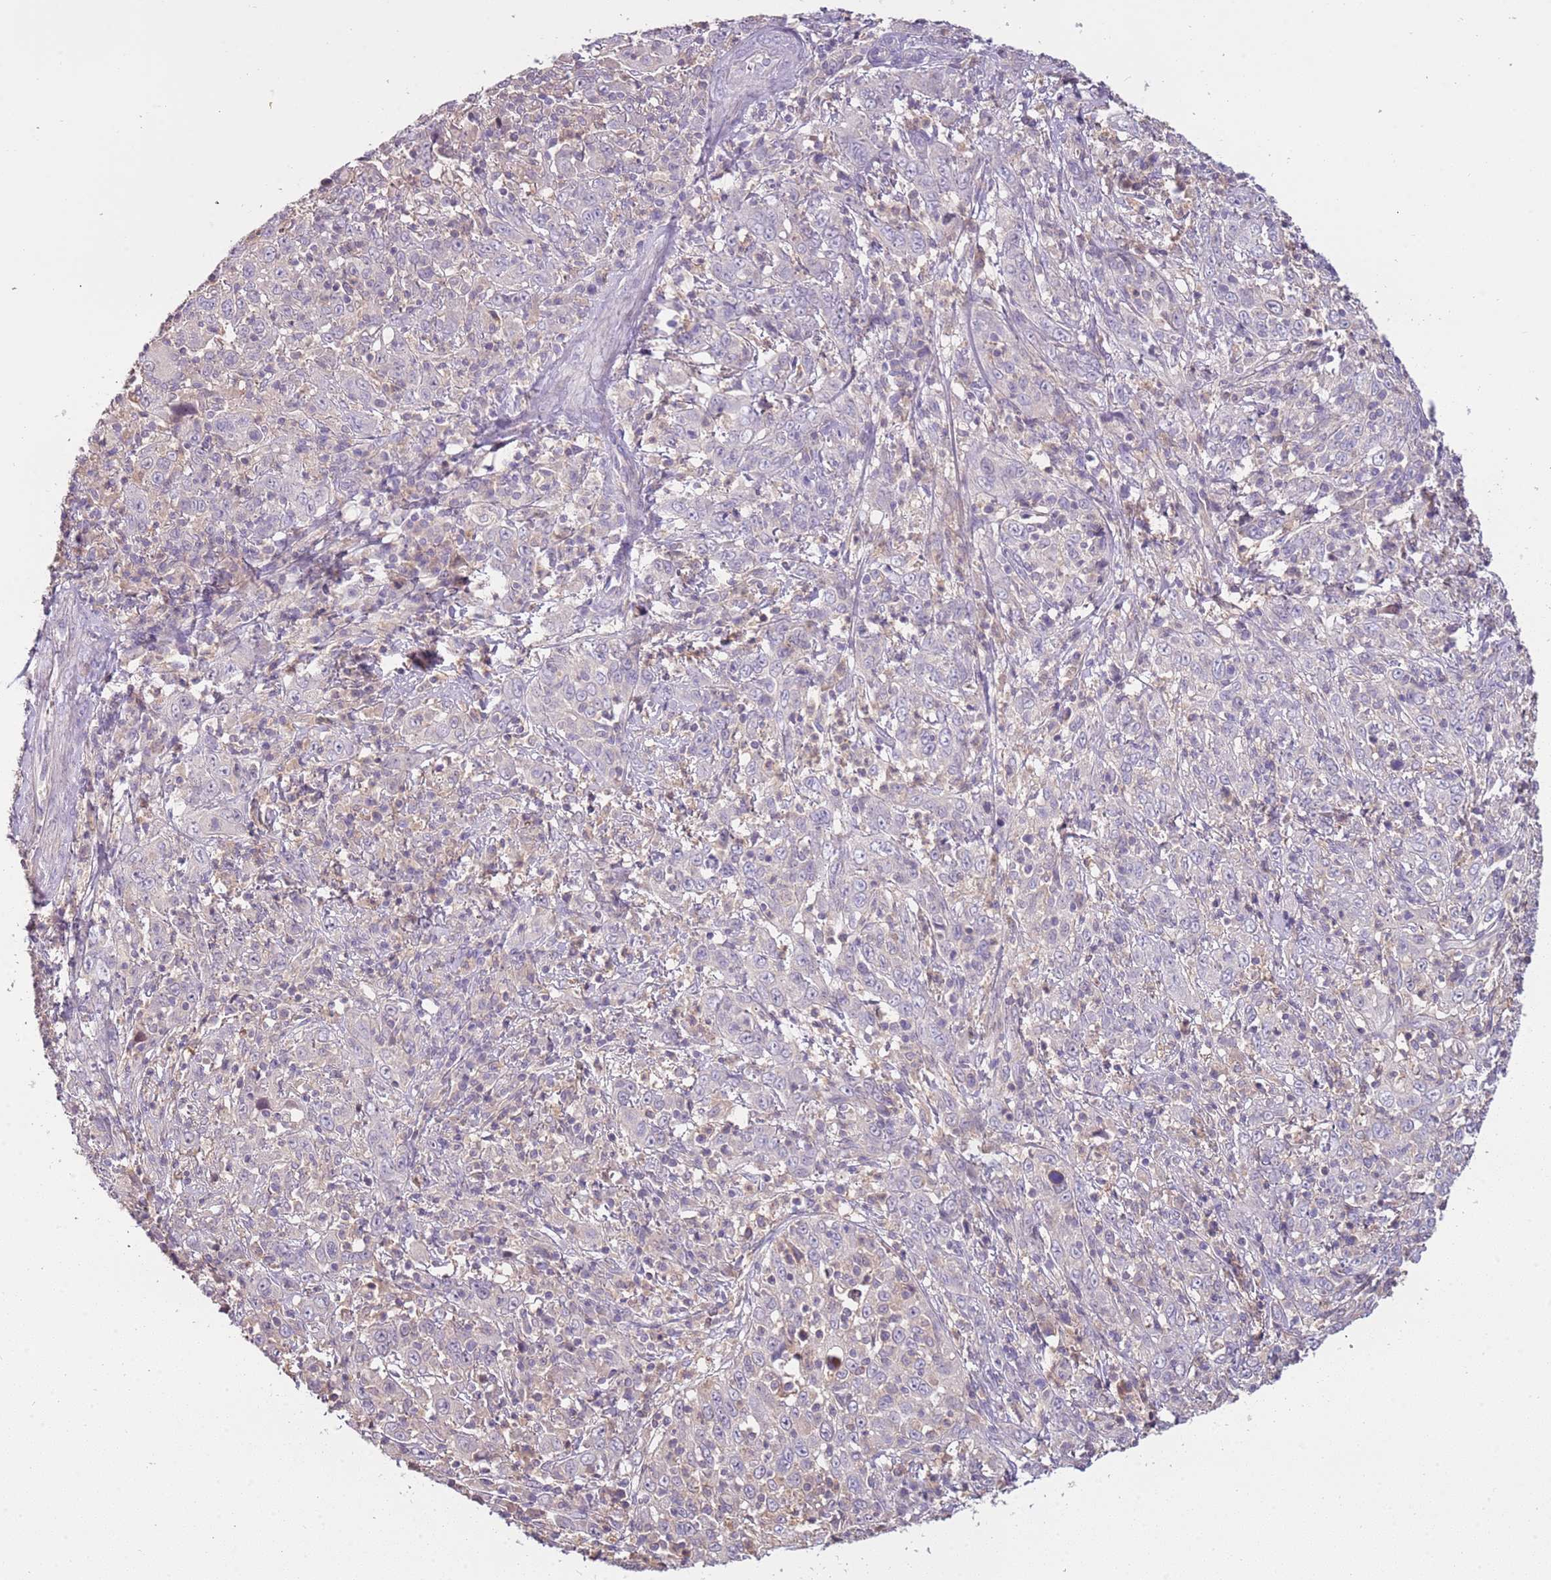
{"staining": {"intensity": "negative", "quantity": "none", "location": "none"}, "tissue": "cervical cancer", "cell_type": "Tumor cells", "image_type": "cancer", "snomed": [{"axis": "morphology", "description": "Squamous cell carcinoma, NOS"}, {"axis": "topography", "description": "Cervix"}], "caption": "Micrograph shows no significant protein positivity in tumor cells of squamous cell carcinoma (cervical). The staining is performed using DAB brown chromogen with nuclei counter-stained in using hematoxylin.", "gene": "ARHGAP5", "patient": {"sex": "female", "age": 46}}